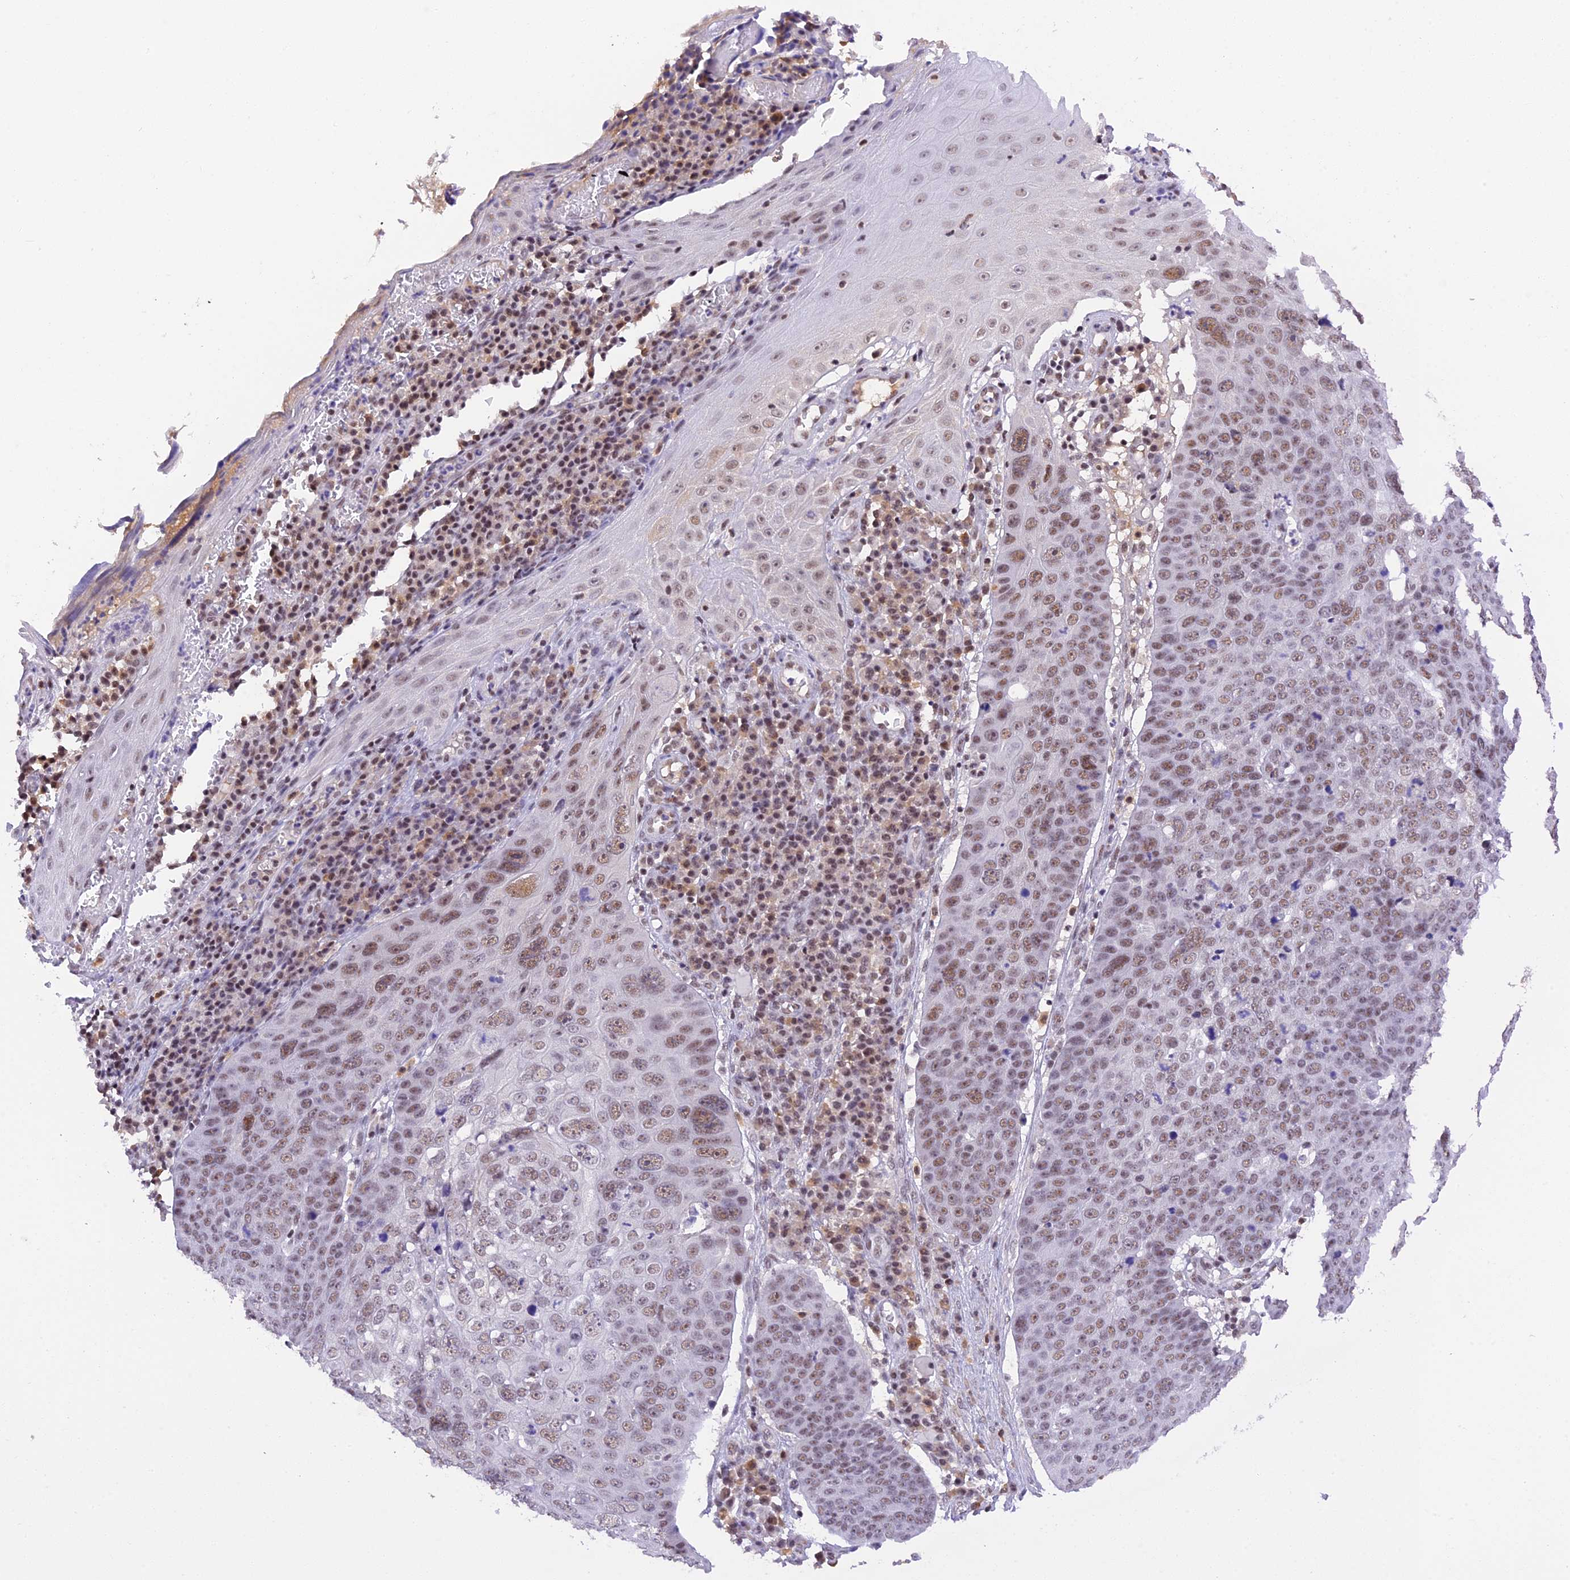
{"staining": {"intensity": "moderate", "quantity": ">75%", "location": "nuclear"}, "tissue": "skin cancer", "cell_type": "Tumor cells", "image_type": "cancer", "snomed": [{"axis": "morphology", "description": "Squamous cell carcinoma, NOS"}, {"axis": "topography", "description": "Skin"}], "caption": "A micrograph of human skin cancer stained for a protein reveals moderate nuclear brown staining in tumor cells.", "gene": "THAP11", "patient": {"sex": "male", "age": 71}}